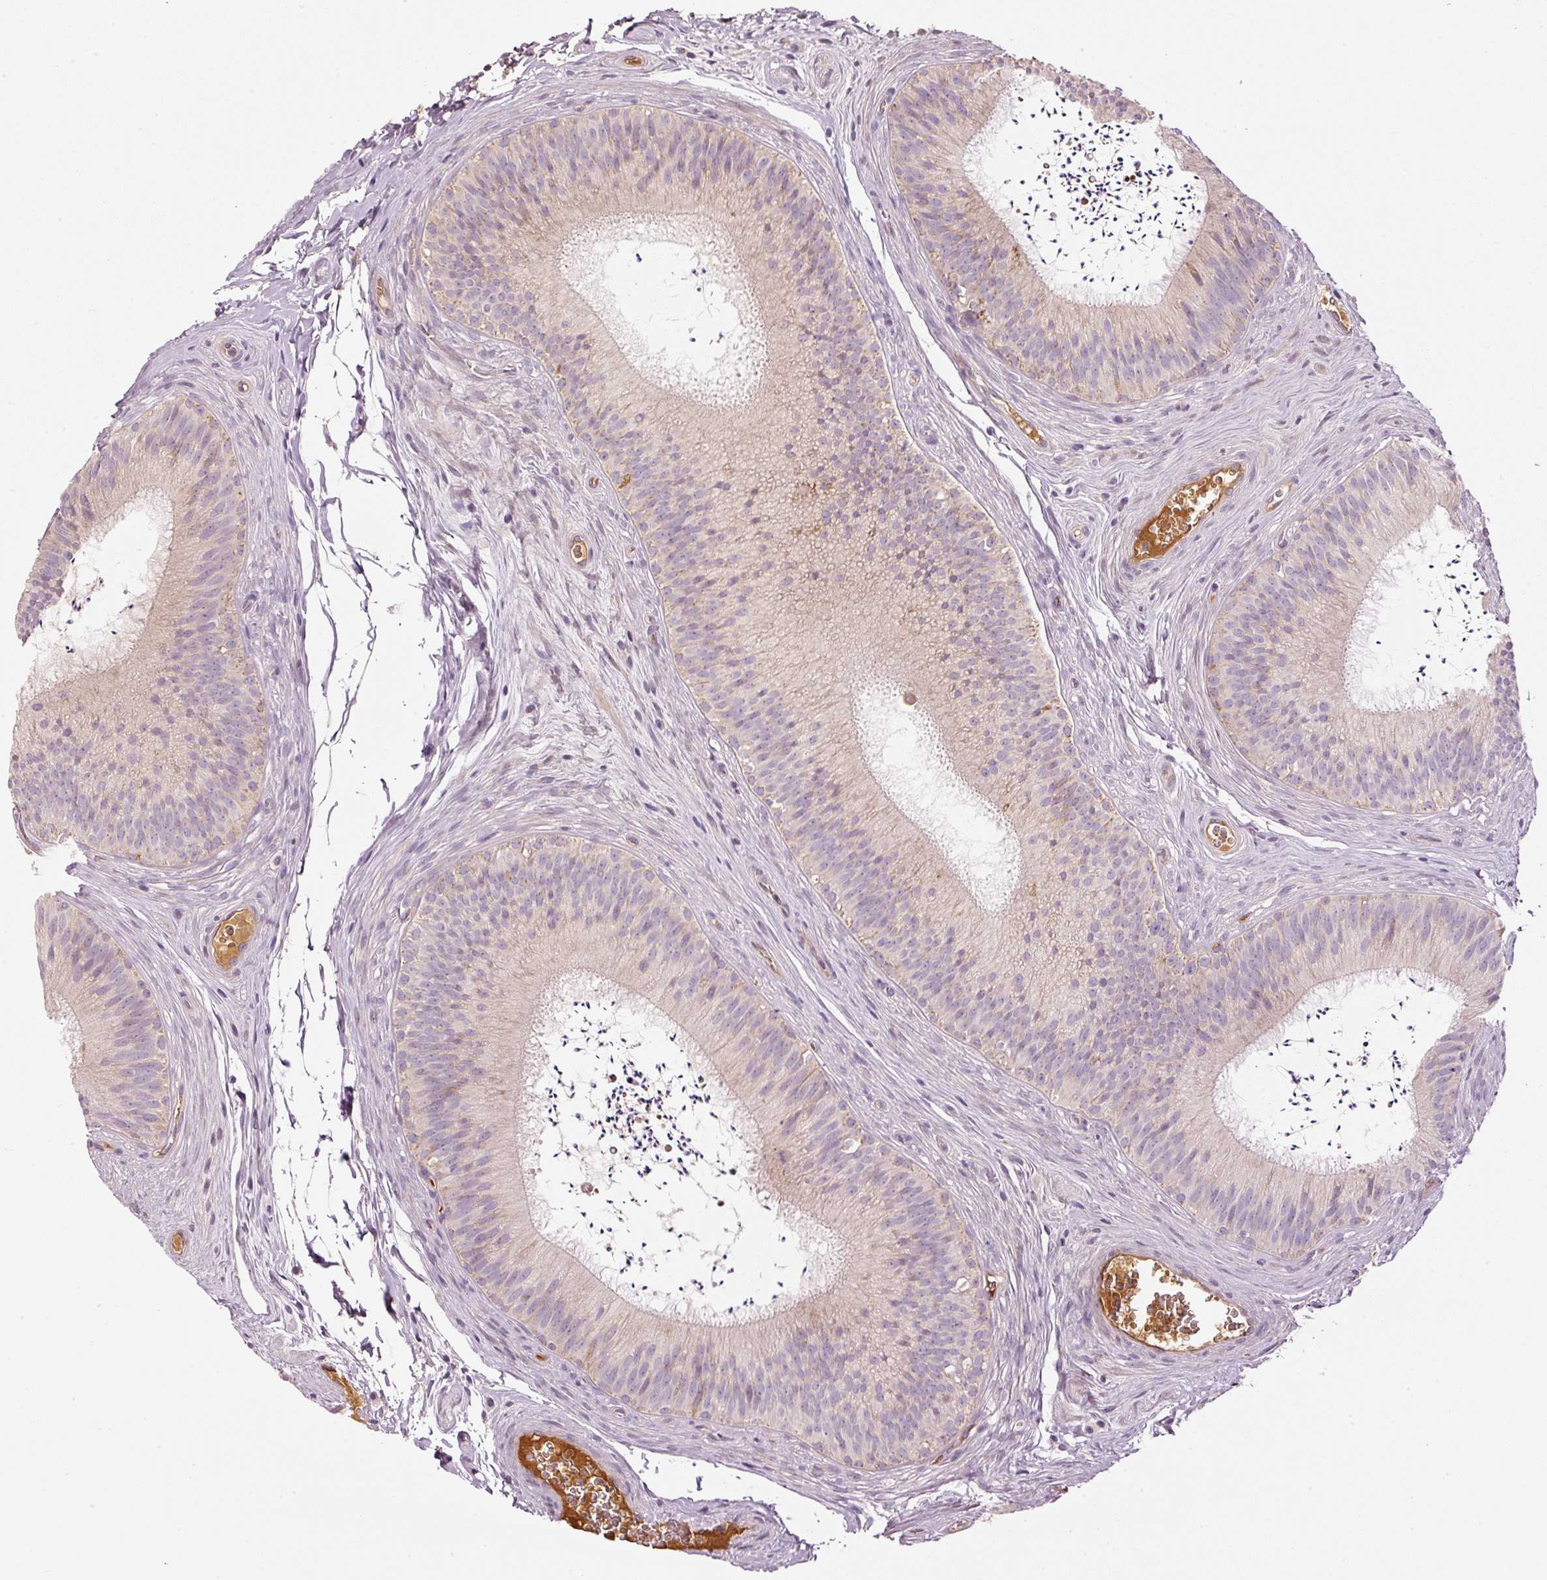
{"staining": {"intensity": "moderate", "quantity": "<25%", "location": "cytoplasmic/membranous"}, "tissue": "epididymis", "cell_type": "Glandular cells", "image_type": "normal", "snomed": [{"axis": "morphology", "description": "Normal tissue, NOS"}, {"axis": "topography", "description": "Epididymis"}], "caption": "Moderate cytoplasmic/membranous positivity is identified in approximately <25% of glandular cells in normal epididymis.", "gene": "SERPING1", "patient": {"sex": "male", "age": 24}}